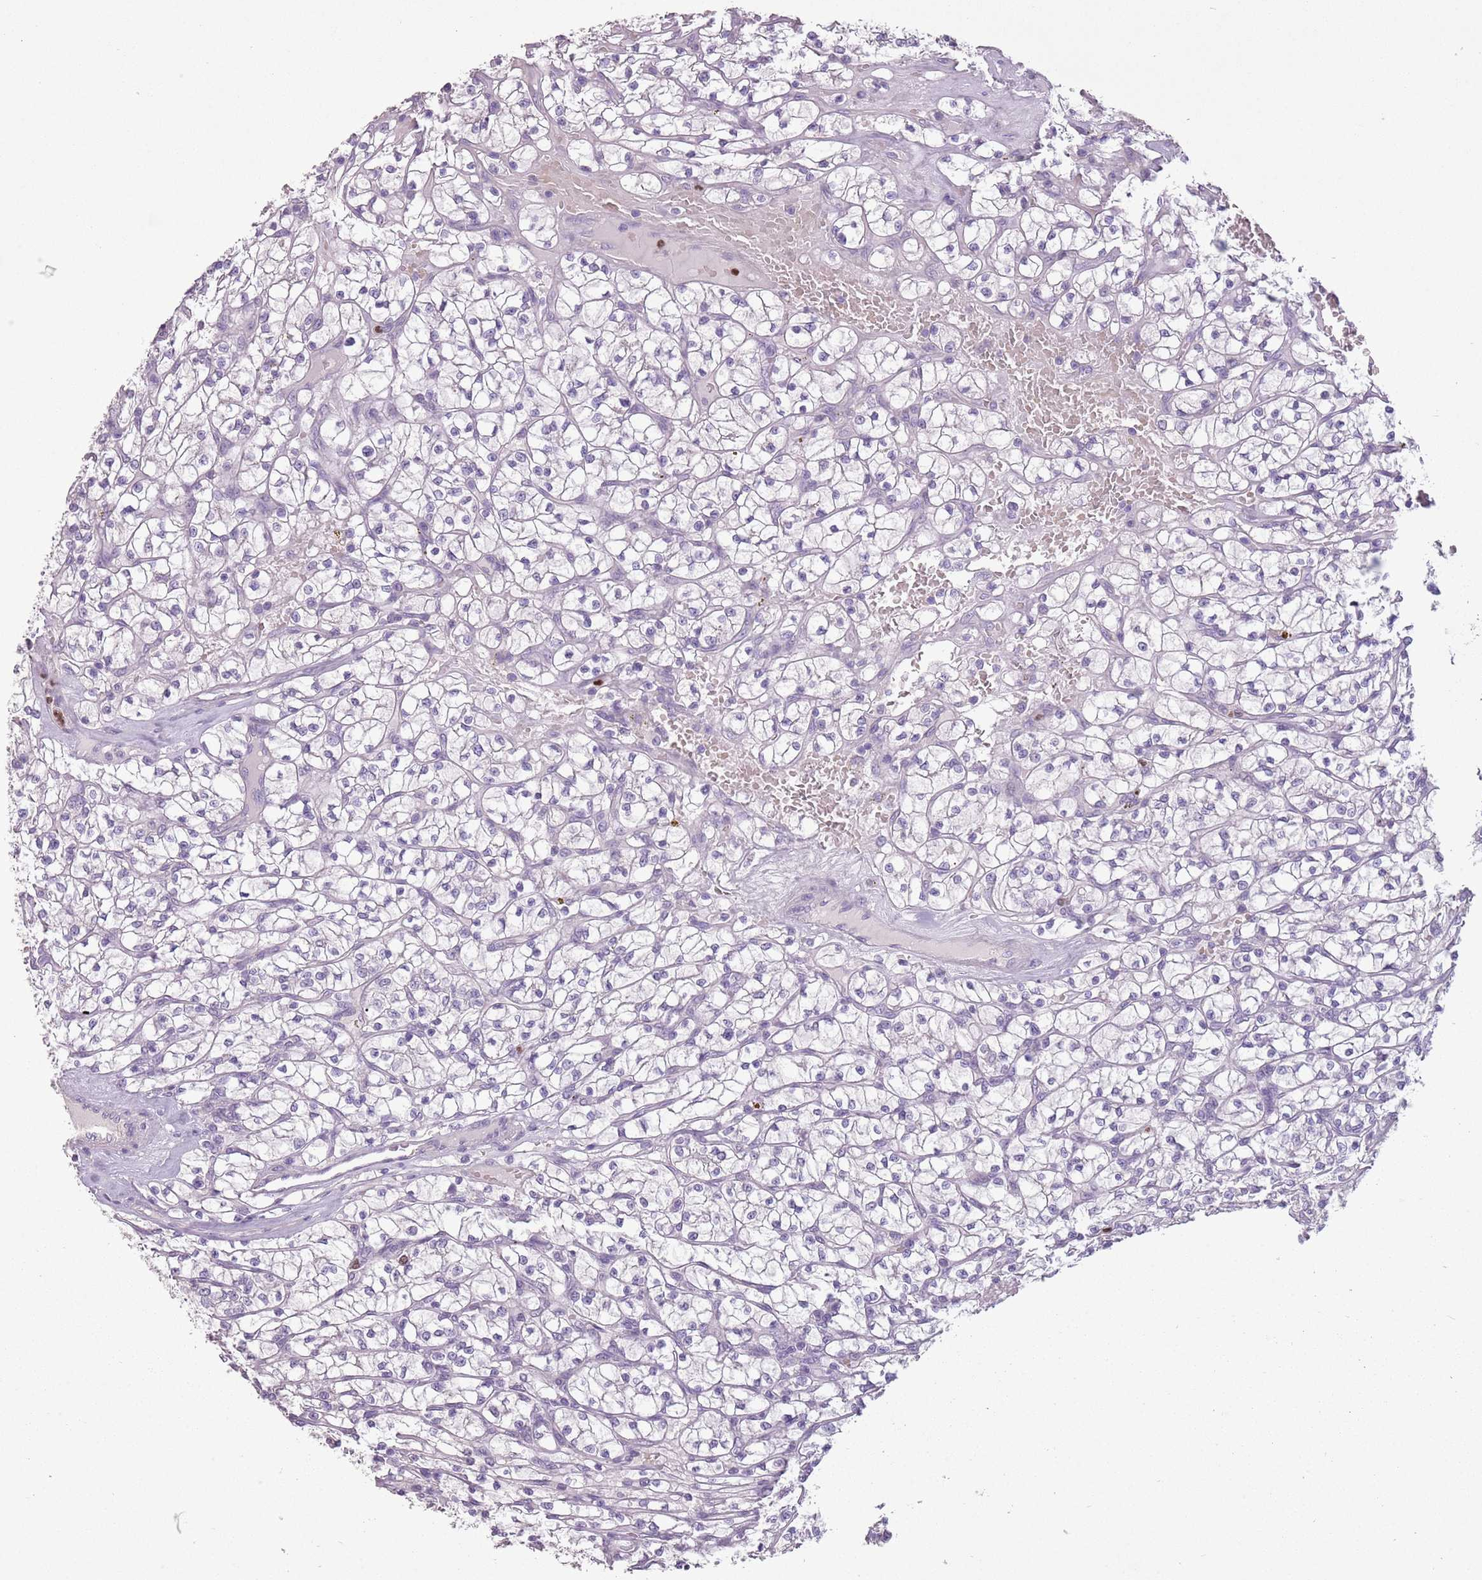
{"staining": {"intensity": "negative", "quantity": "none", "location": "none"}, "tissue": "renal cancer", "cell_type": "Tumor cells", "image_type": "cancer", "snomed": [{"axis": "morphology", "description": "Adenocarcinoma, NOS"}, {"axis": "topography", "description": "Kidney"}], "caption": "Image shows no significant protein positivity in tumor cells of renal cancer. (DAB immunohistochemistry (IHC) with hematoxylin counter stain).", "gene": "CELF6", "patient": {"sex": "female", "age": 64}}